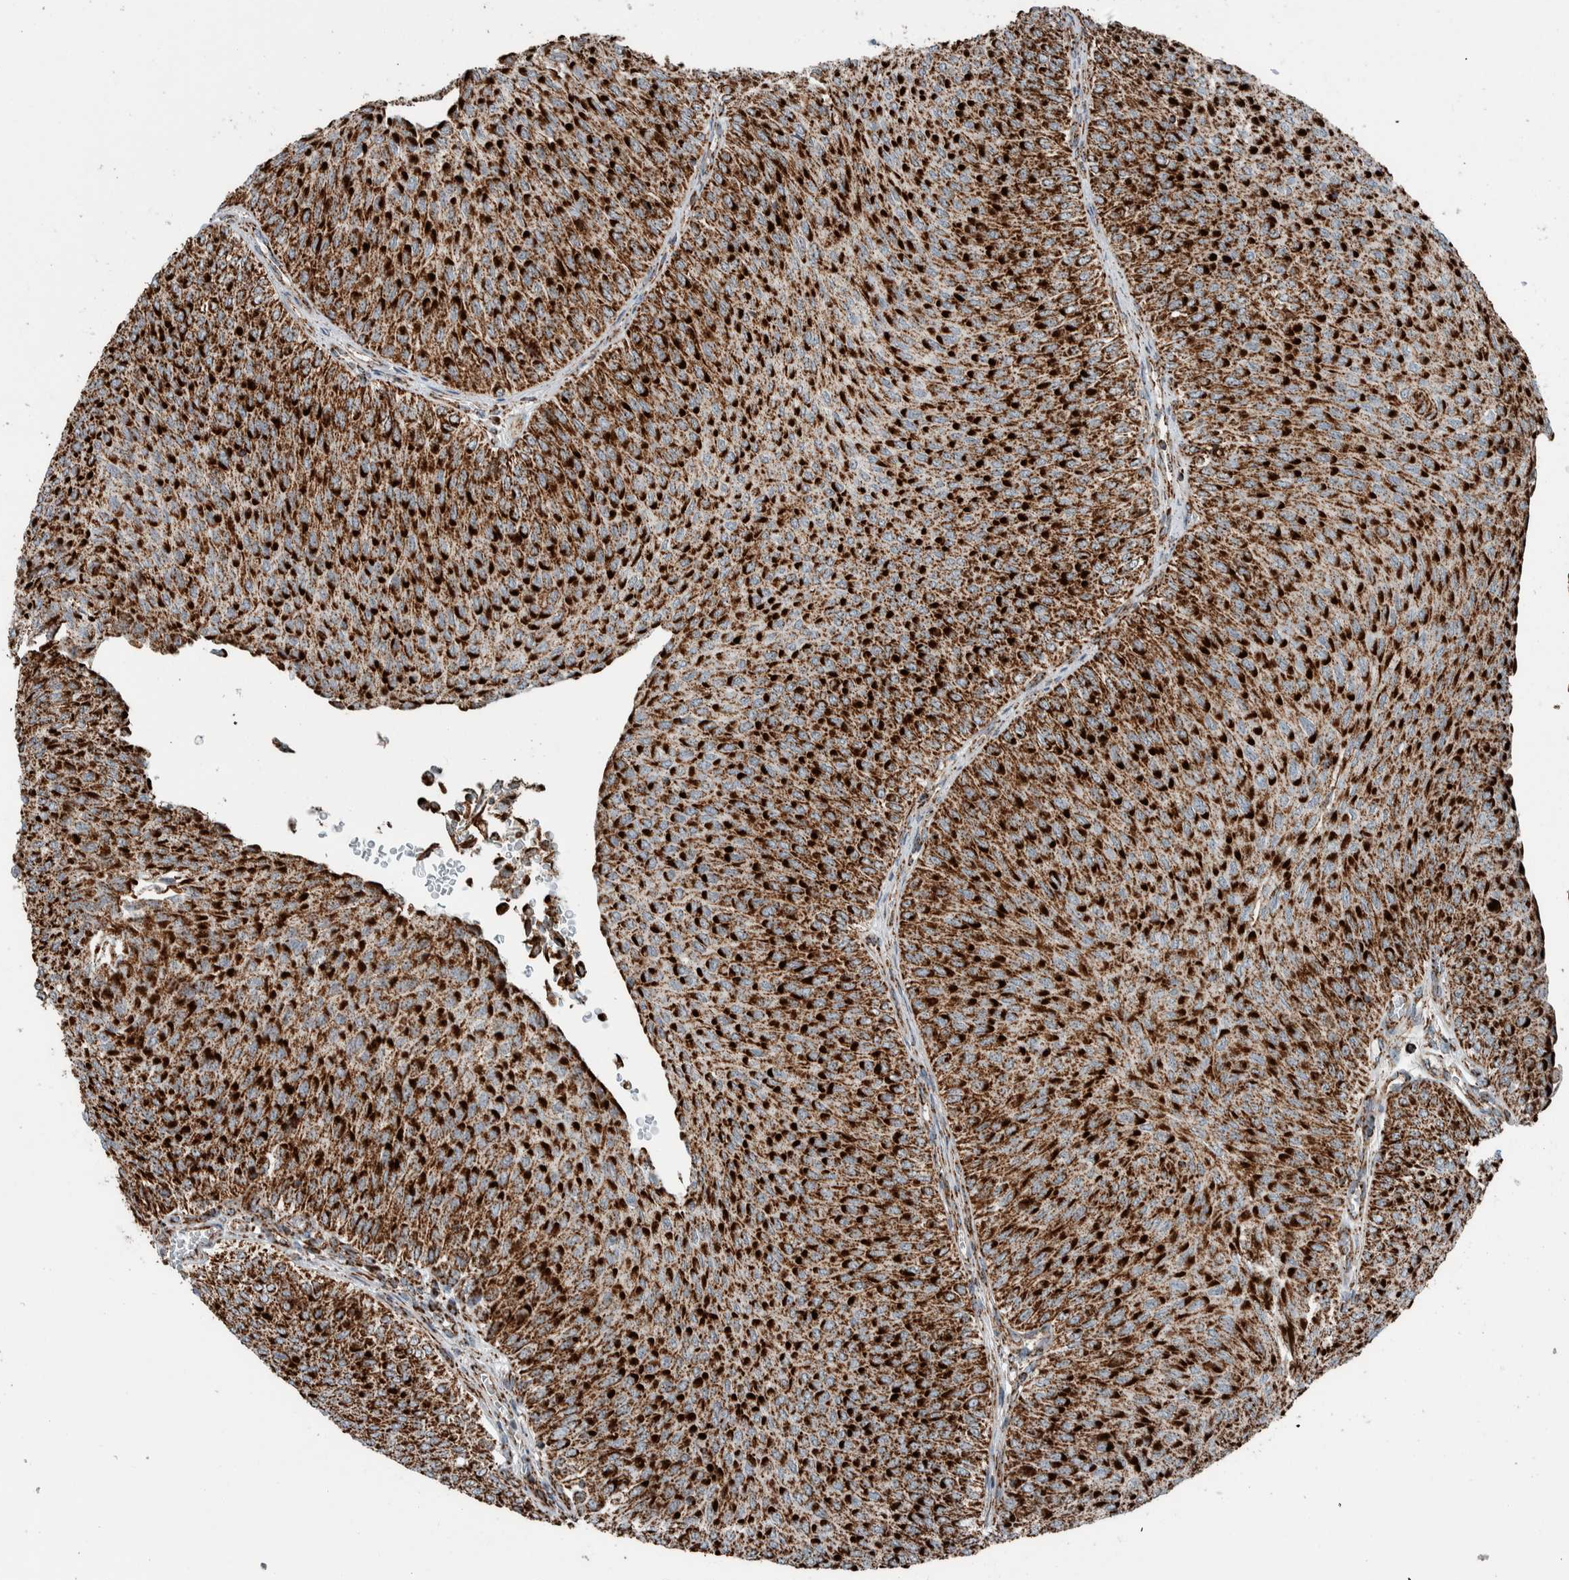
{"staining": {"intensity": "strong", "quantity": ">75%", "location": "cytoplasmic/membranous"}, "tissue": "urothelial cancer", "cell_type": "Tumor cells", "image_type": "cancer", "snomed": [{"axis": "morphology", "description": "Urothelial carcinoma, Low grade"}, {"axis": "topography", "description": "Urinary bladder"}], "caption": "DAB immunohistochemical staining of human urothelial cancer reveals strong cytoplasmic/membranous protein expression in about >75% of tumor cells.", "gene": "CNTROB", "patient": {"sex": "male", "age": 78}}